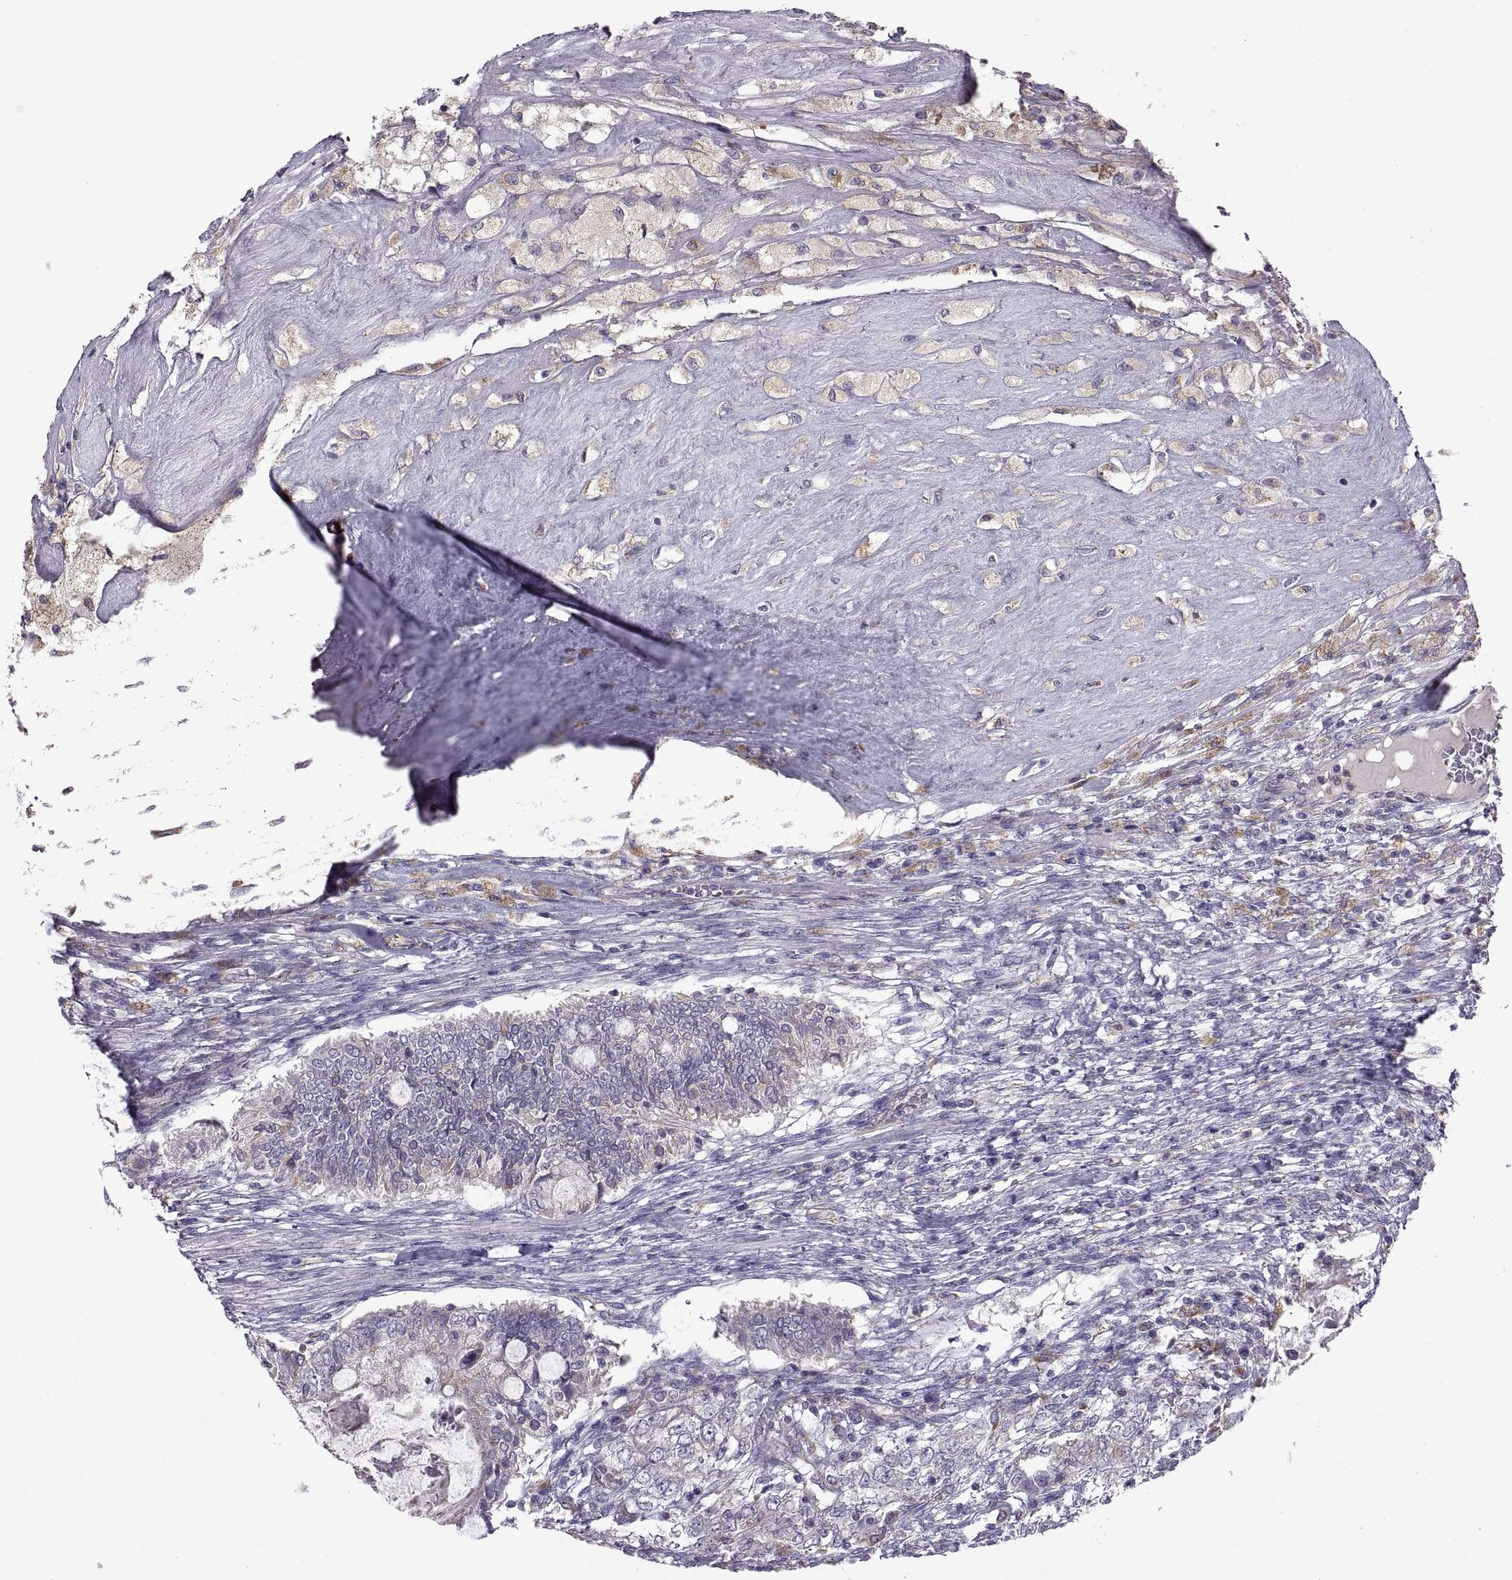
{"staining": {"intensity": "negative", "quantity": "none", "location": "none"}, "tissue": "testis cancer", "cell_type": "Tumor cells", "image_type": "cancer", "snomed": [{"axis": "morphology", "description": "Seminoma, NOS"}, {"axis": "morphology", "description": "Carcinoma, Embryonal, NOS"}, {"axis": "topography", "description": "Testis"}], "caption": "Immunohistochemistry (IHC) of human testis cancer displays no expression in tumor cells. Nuclei are stained in blue.", "gene": "ARSL", "patient": {"sex": "male", "age": 41}}